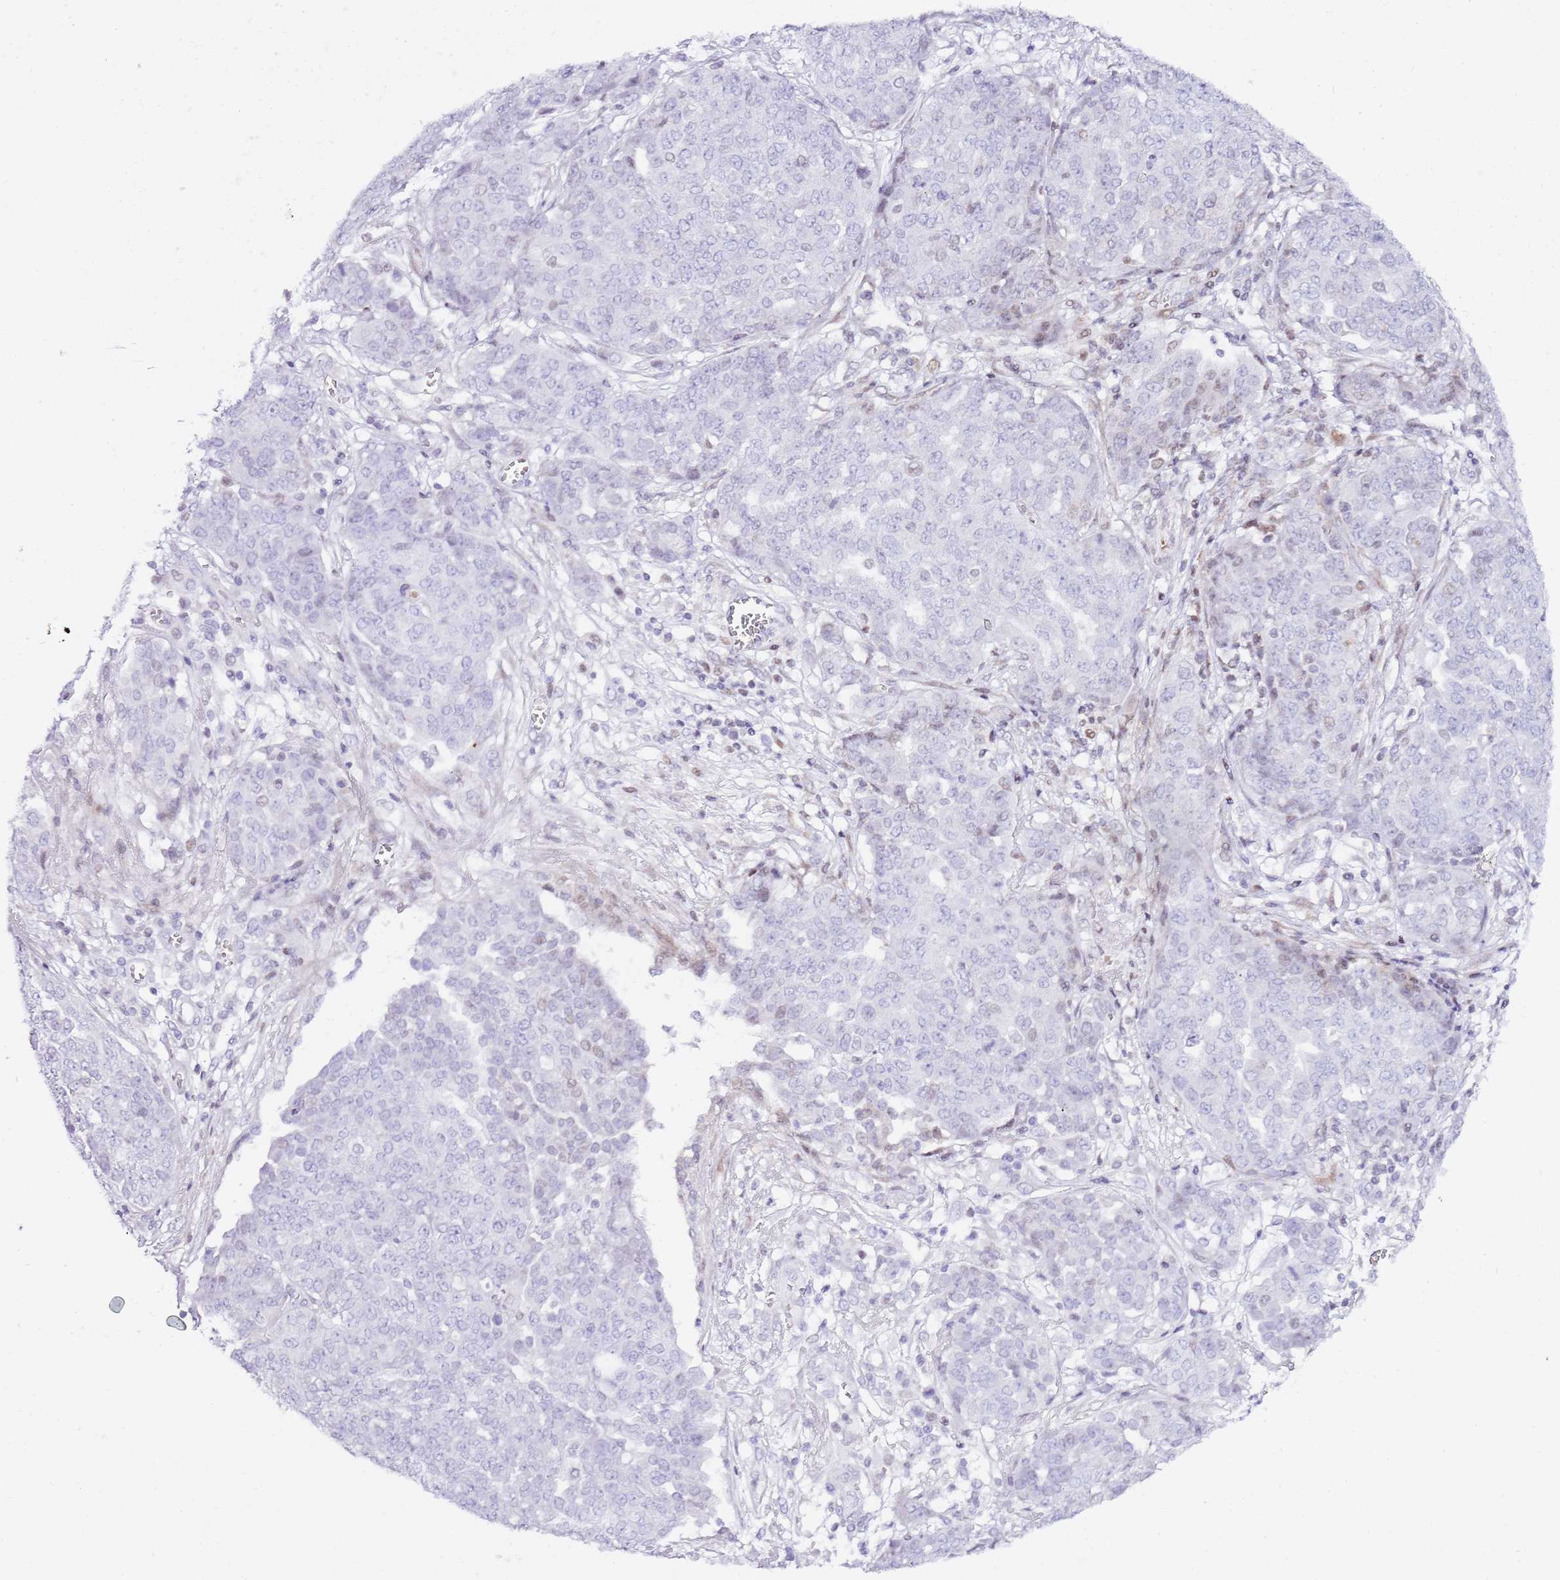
{"staining": {"intensity": "negative", "quantity": "none", "location": "none"}, "tissue": "ovarian cancer", "cell_type": "Tumor cells", "image_type": "cancer", "snomed": [{"axis": "morphology", "description": "Cystadenocarcinoma, serous, NOS"}, {"axis": "topography", "description": "Soft tissue"}, {"axis": "topography", "description": "Ovary"}], "caption": "The photomicrograph demonstrates no staining of tumor cells in ovarian cancer (serous cystadenocarcinoma).", "gene": "GBP2", "patient": {"sex": "female", "age": 57}}